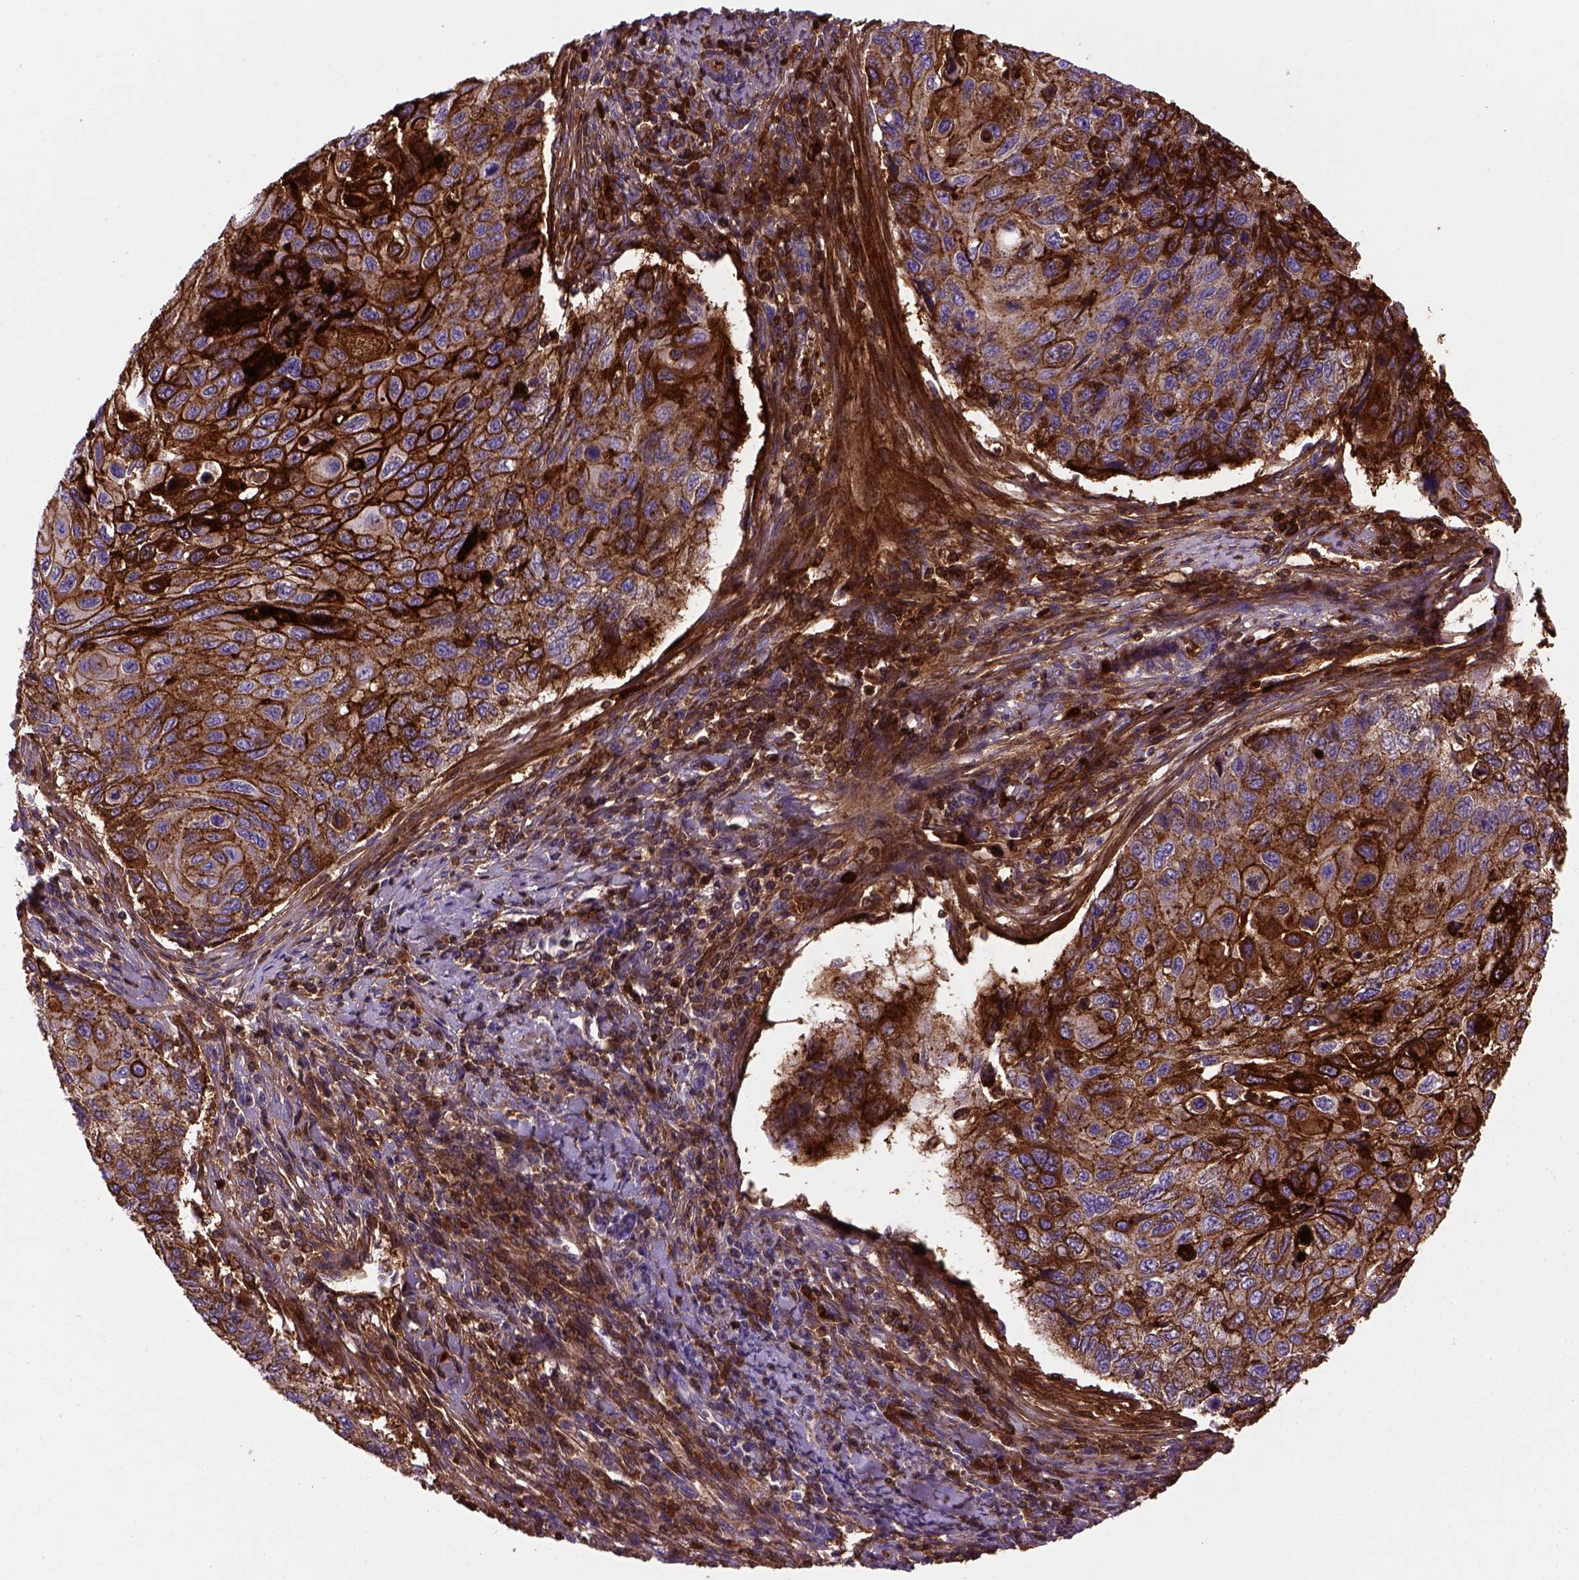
{"staining": {"intensity": "strong", "quantity": ">75%", "location": "cytoplasmic/membranous"}, "tissue": "cervical cancer", "cell_type": "Tumor cells", "image_type": "cancer", "snomed": [{"axis": "morphology", "description": "Squamous cell carcinoma, NOS"}, {"axis": "topography", "description": "Cervix"}], "caption": "Tumor cells exhibit high levels of strong cytoplasmic/membranous staining in about >75% of cells in human cervical squamous cell carcinoma.", "gene": "CDH1", "patient": {"sex": "female", "age": 70}}